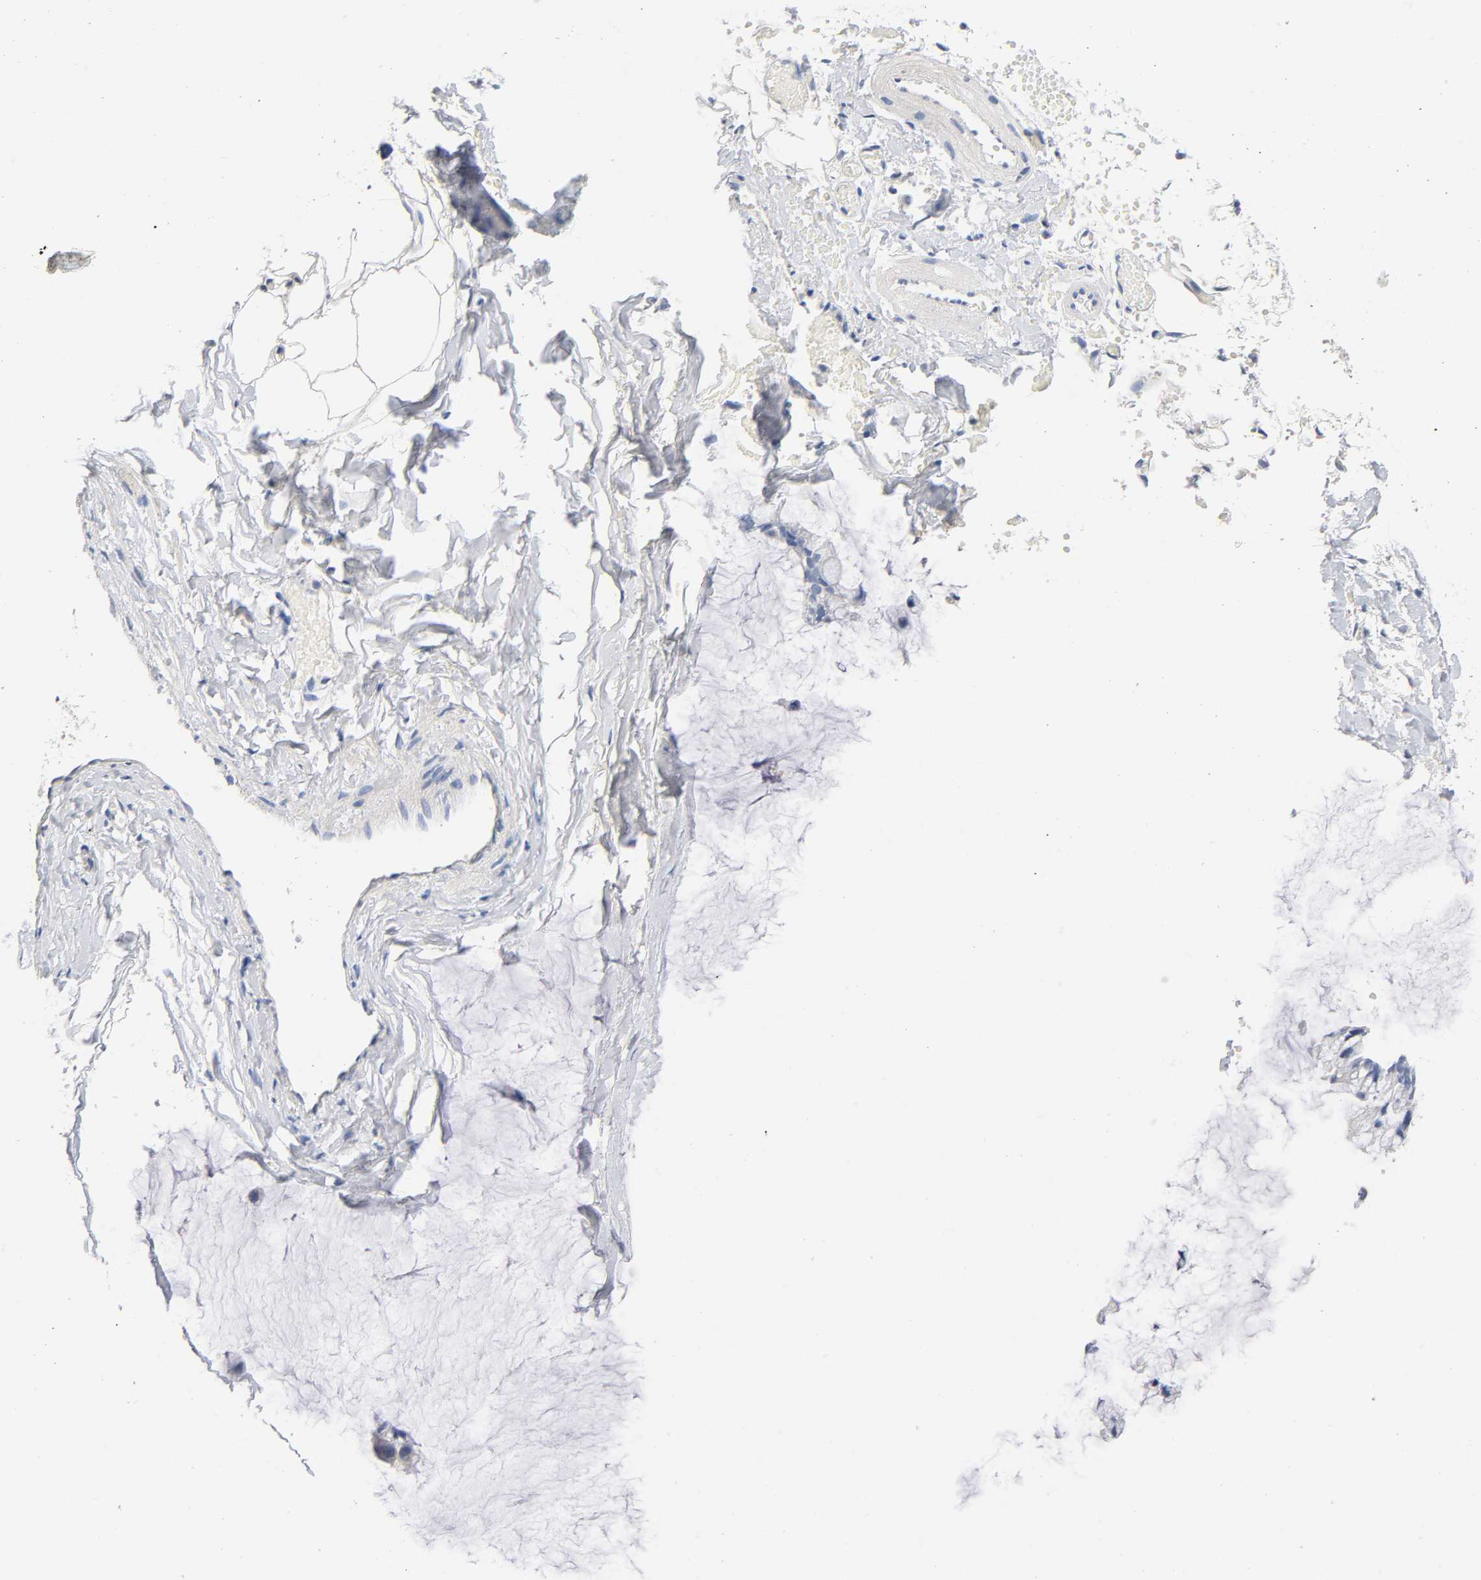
{"staining": {"intensity": "negative", "quantity": "none", "location": "none"}, "tissue": "ovarian cancer", "cell_type": "Tumor cells", "image_type": "cancer", "snomed": [{"axis": "morphology", "description": "Cystadenocarcinoma, mucinous, NOS"}, {"axis": "topography", "description": "Ovary"}], "caption": "Immunohistochemistry photomicrograph of ovarian cancer stained for a protein (brown), which displays no positivity in tumor cells.", "gene": "MALT1", "patient": {"sex": "female", "age": 39}}